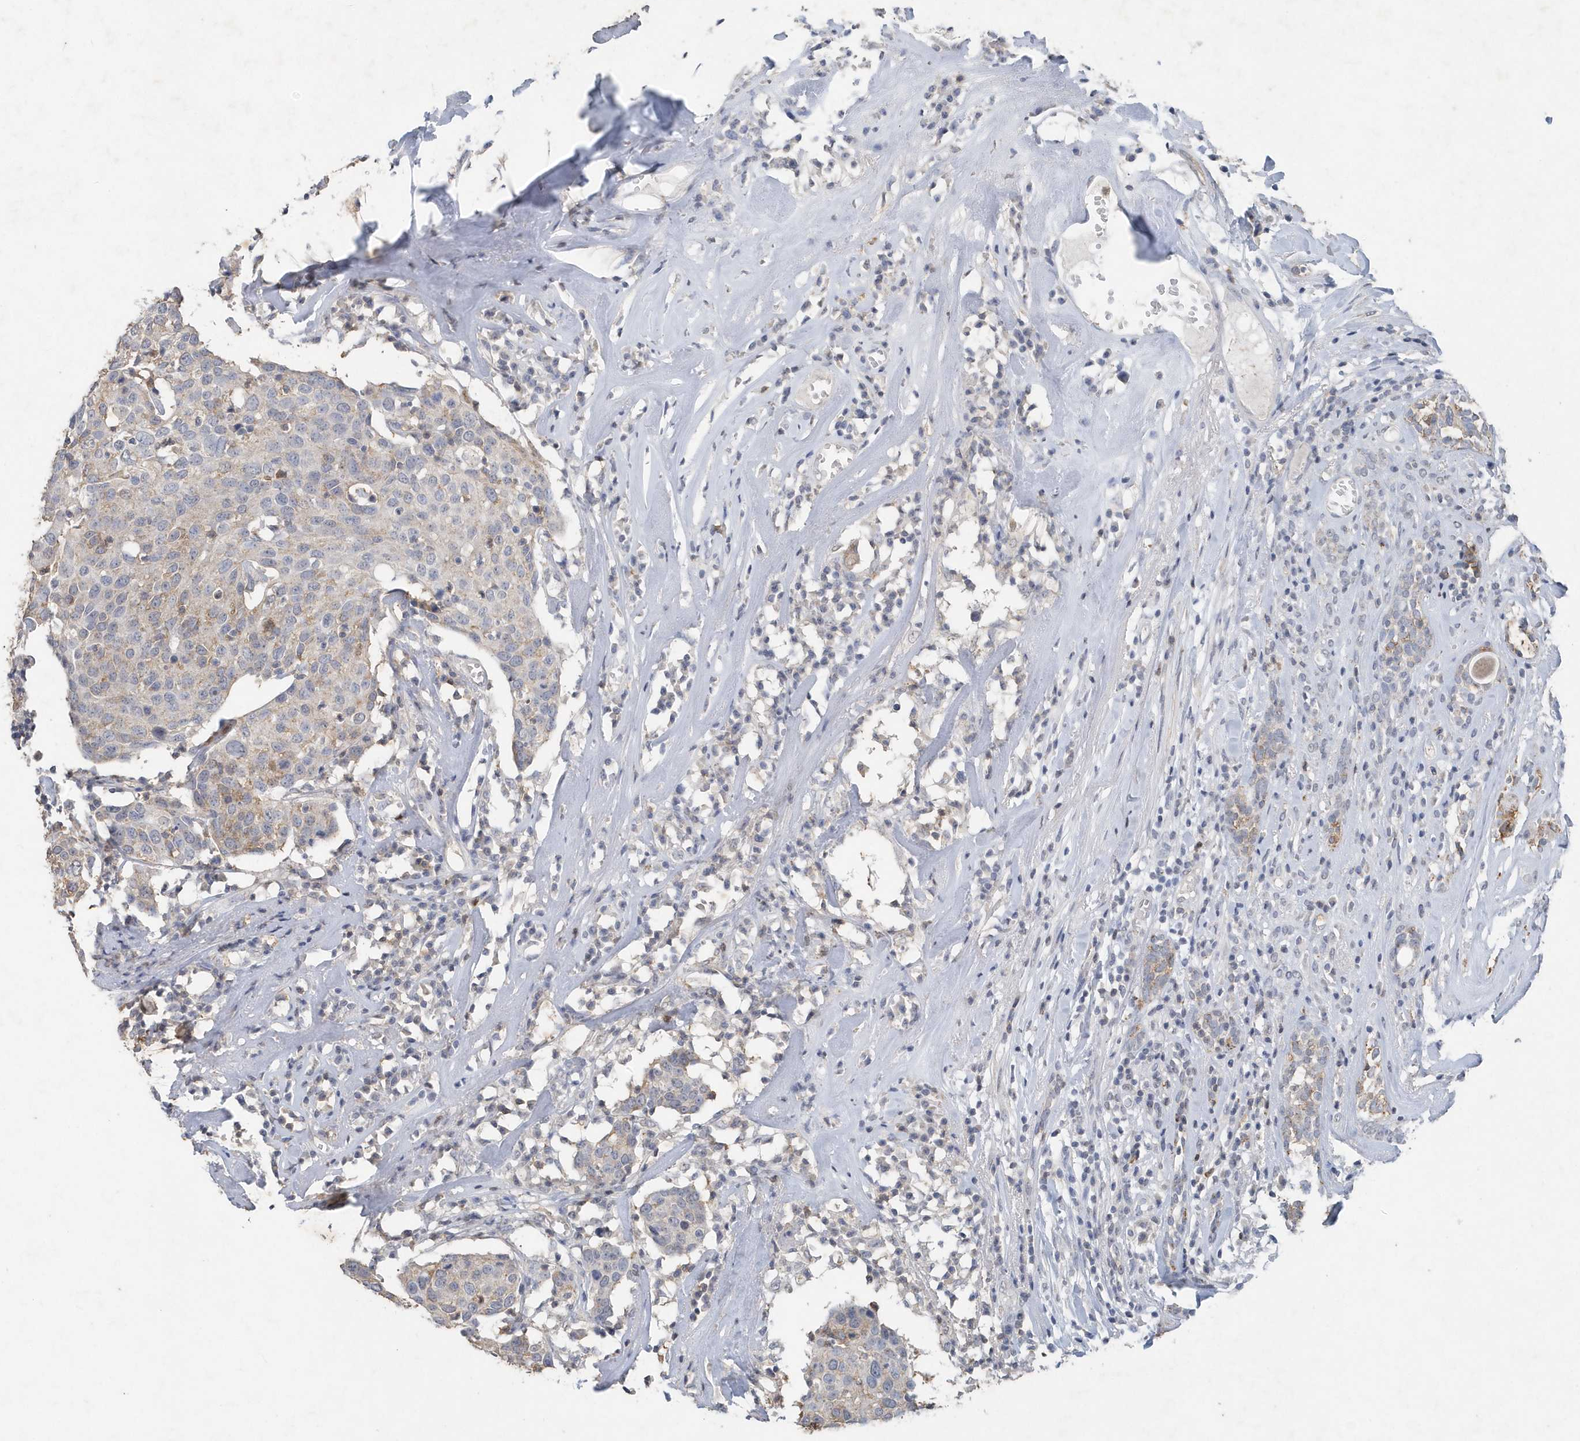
{"staining": {"intensity": "weak", "quantity": "<25%", "location": "cytoplasmic/membranous"}, "tissue": "head and neck cancer", "cell_type": "Tumor cells", "image_type": "cancer", "snomed": [{"axis": "morphology", "description": "Adenocarcinoma, NOS"}, {"axis": "topography", "description": "Salivary gland"}, {"axis": "topography", "description": "Head-Neck"}], "caption": "An immunohistochemistry histopathology image of head and neck adenocarcinoma is shown. There is no staining in tumor cells of head and neck adenocarcinoma. Nuclei are stained in blue.", "gene": "PDCD1", "patient": {"sex": "female", "age": 65}}